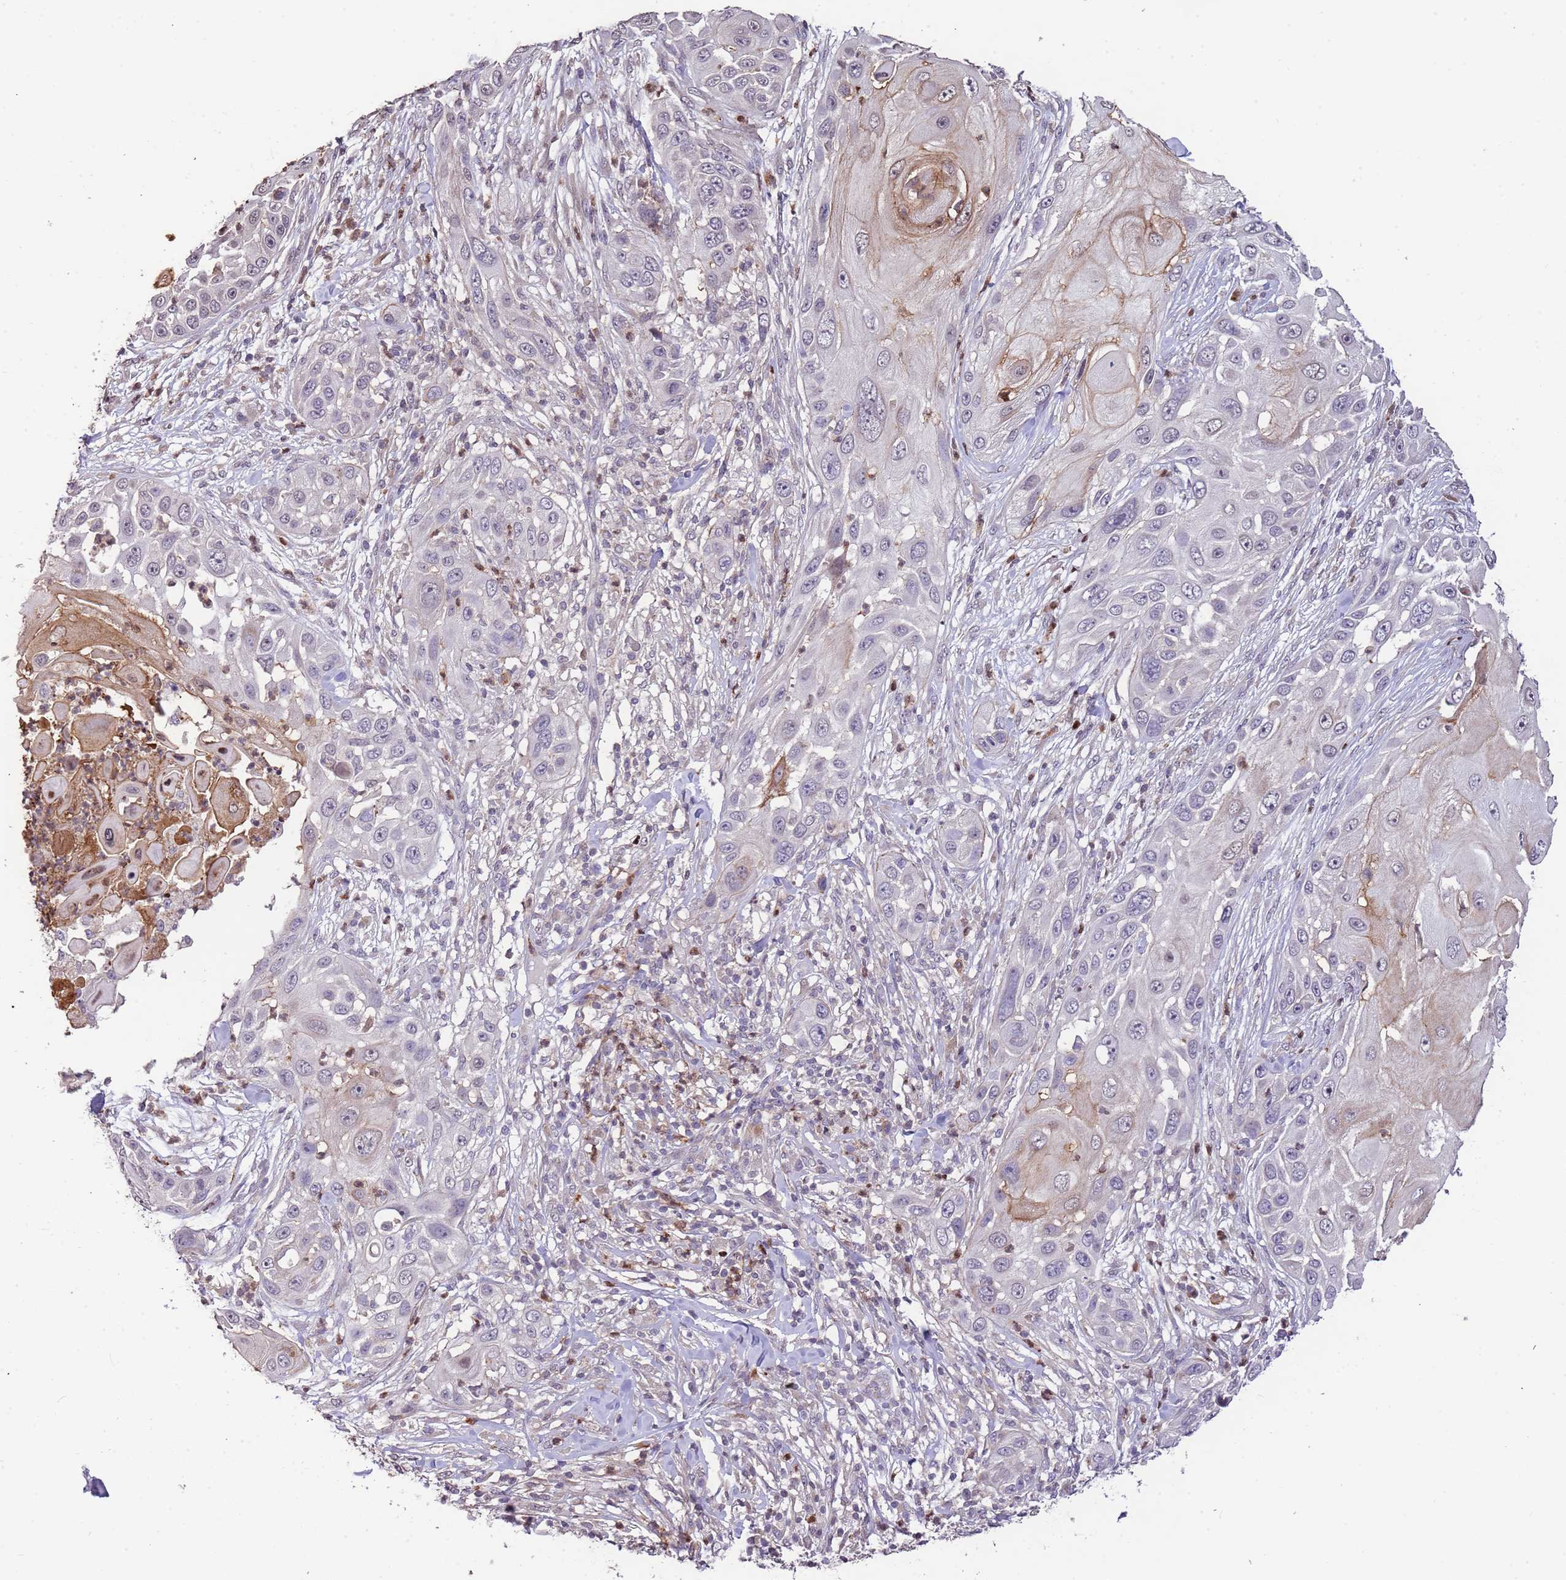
{"staining": {"intensity": "weak", "quantity": "<25%", "location": "cytoplasmic/membranous"}, "tissue": "skin cancer", "cell_type": "Tumor cells", "image_type": "cancer", "snomed": [{"axis": "morphology", "description": "Squamous cell carcinoma, NOS"}, {"axis": "topography", "description": "Skin"}], "caption": "This is a image of immunohistochemistry (IHC) staining of skin squamous cell carcinoma, which shows no expression in tumor cells.", "gene": "SLC16A4", "patient": {"sex": "female", "age": 44}}